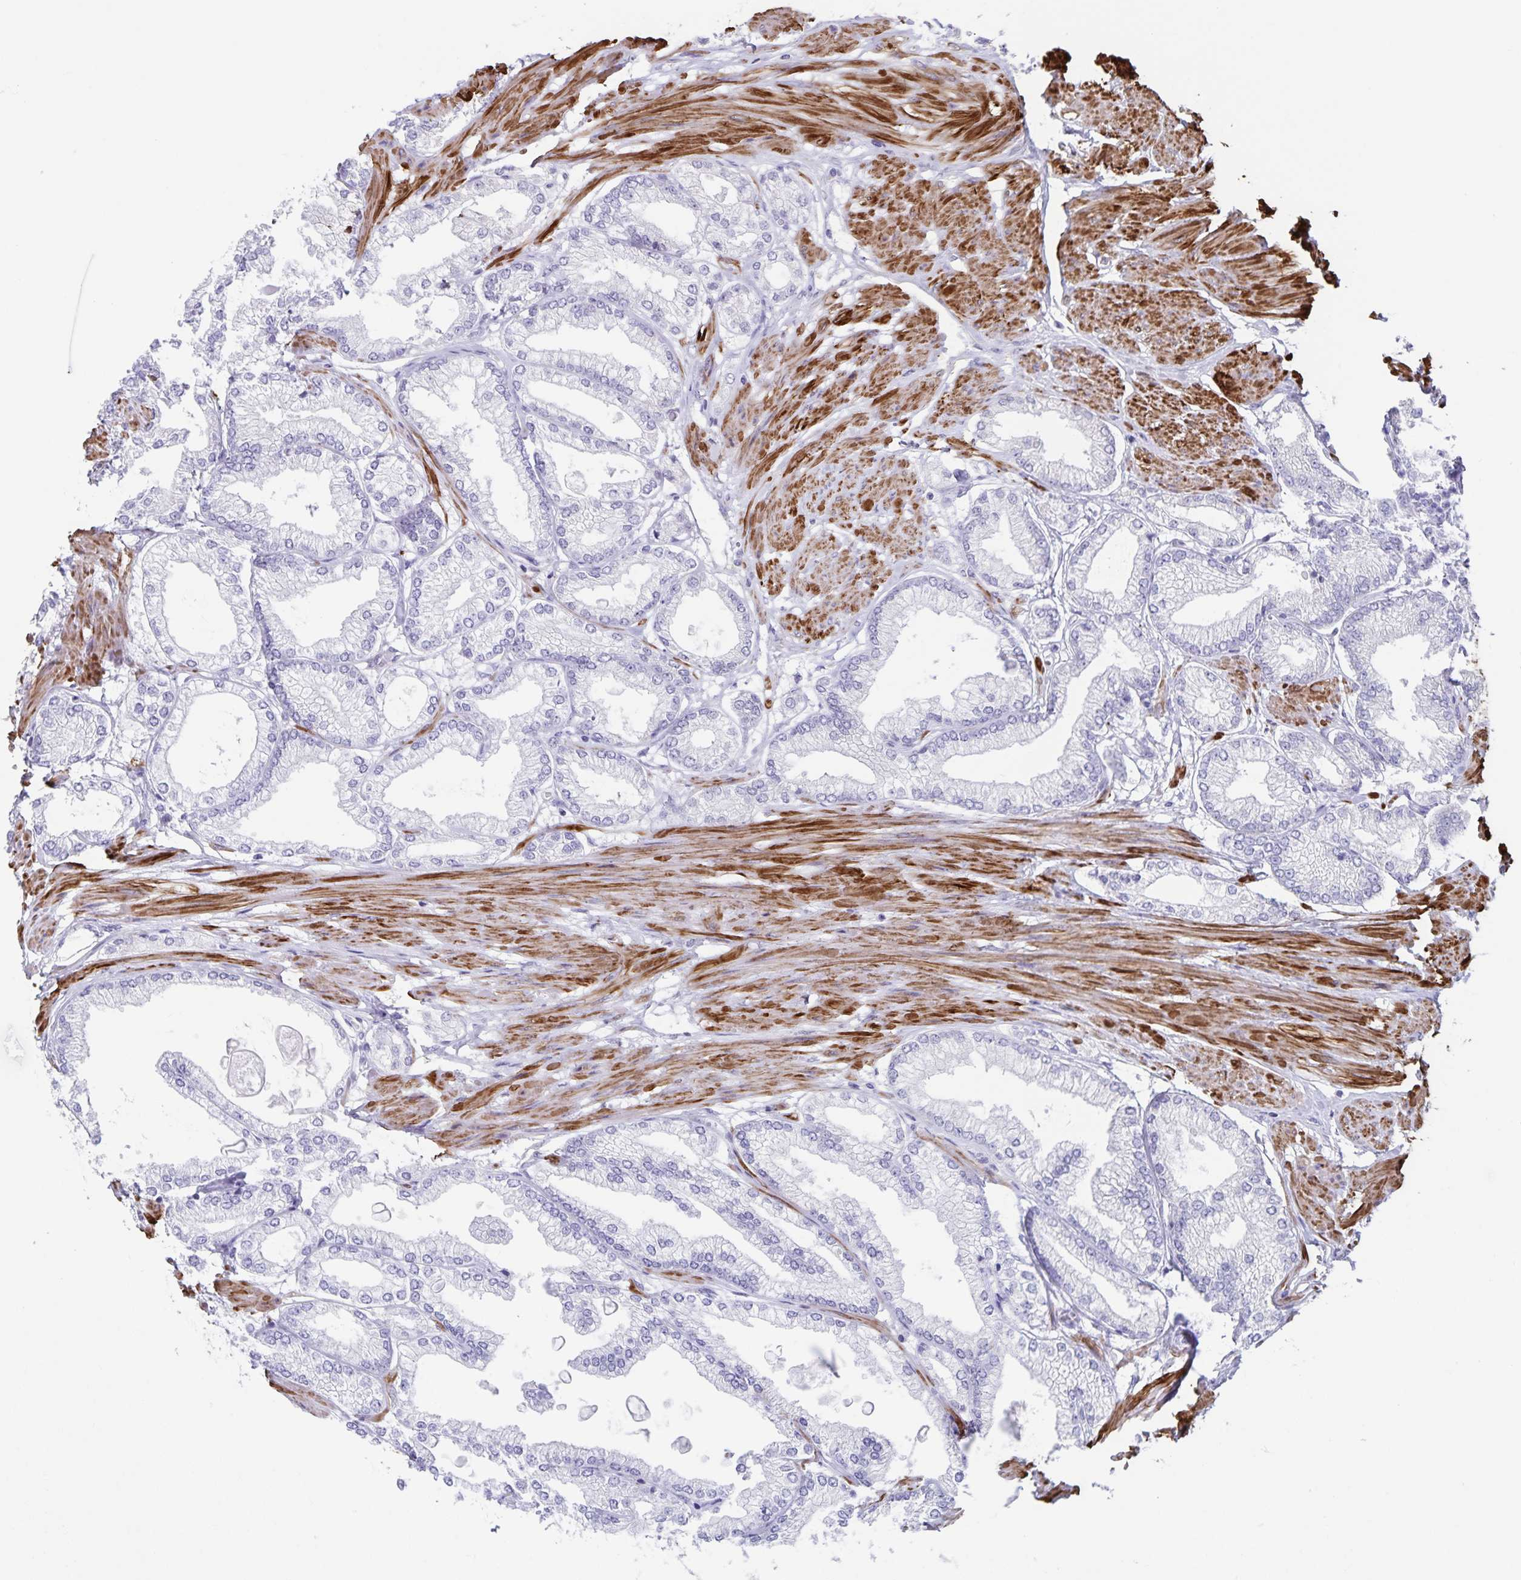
{"staining": {"intensity": "negative", "quantity": "none", "location": "none"}, "tissue": "prostate cancer", "cell_type": "Tumor cells", "image_type": "cancer", "snomed": [{"axis": "morphology", "description": "Adenocarcinoma, High grade"}, {"axis": "topography", "description": "Prostate"}], "caption": "Human prostate cancer (adenocarcinoma (high-grade)) stained for a protein using IHC shows no positivity in tumor cells.", "gene": "SYNM", "patient": {"sex": "male", "age": 68}}